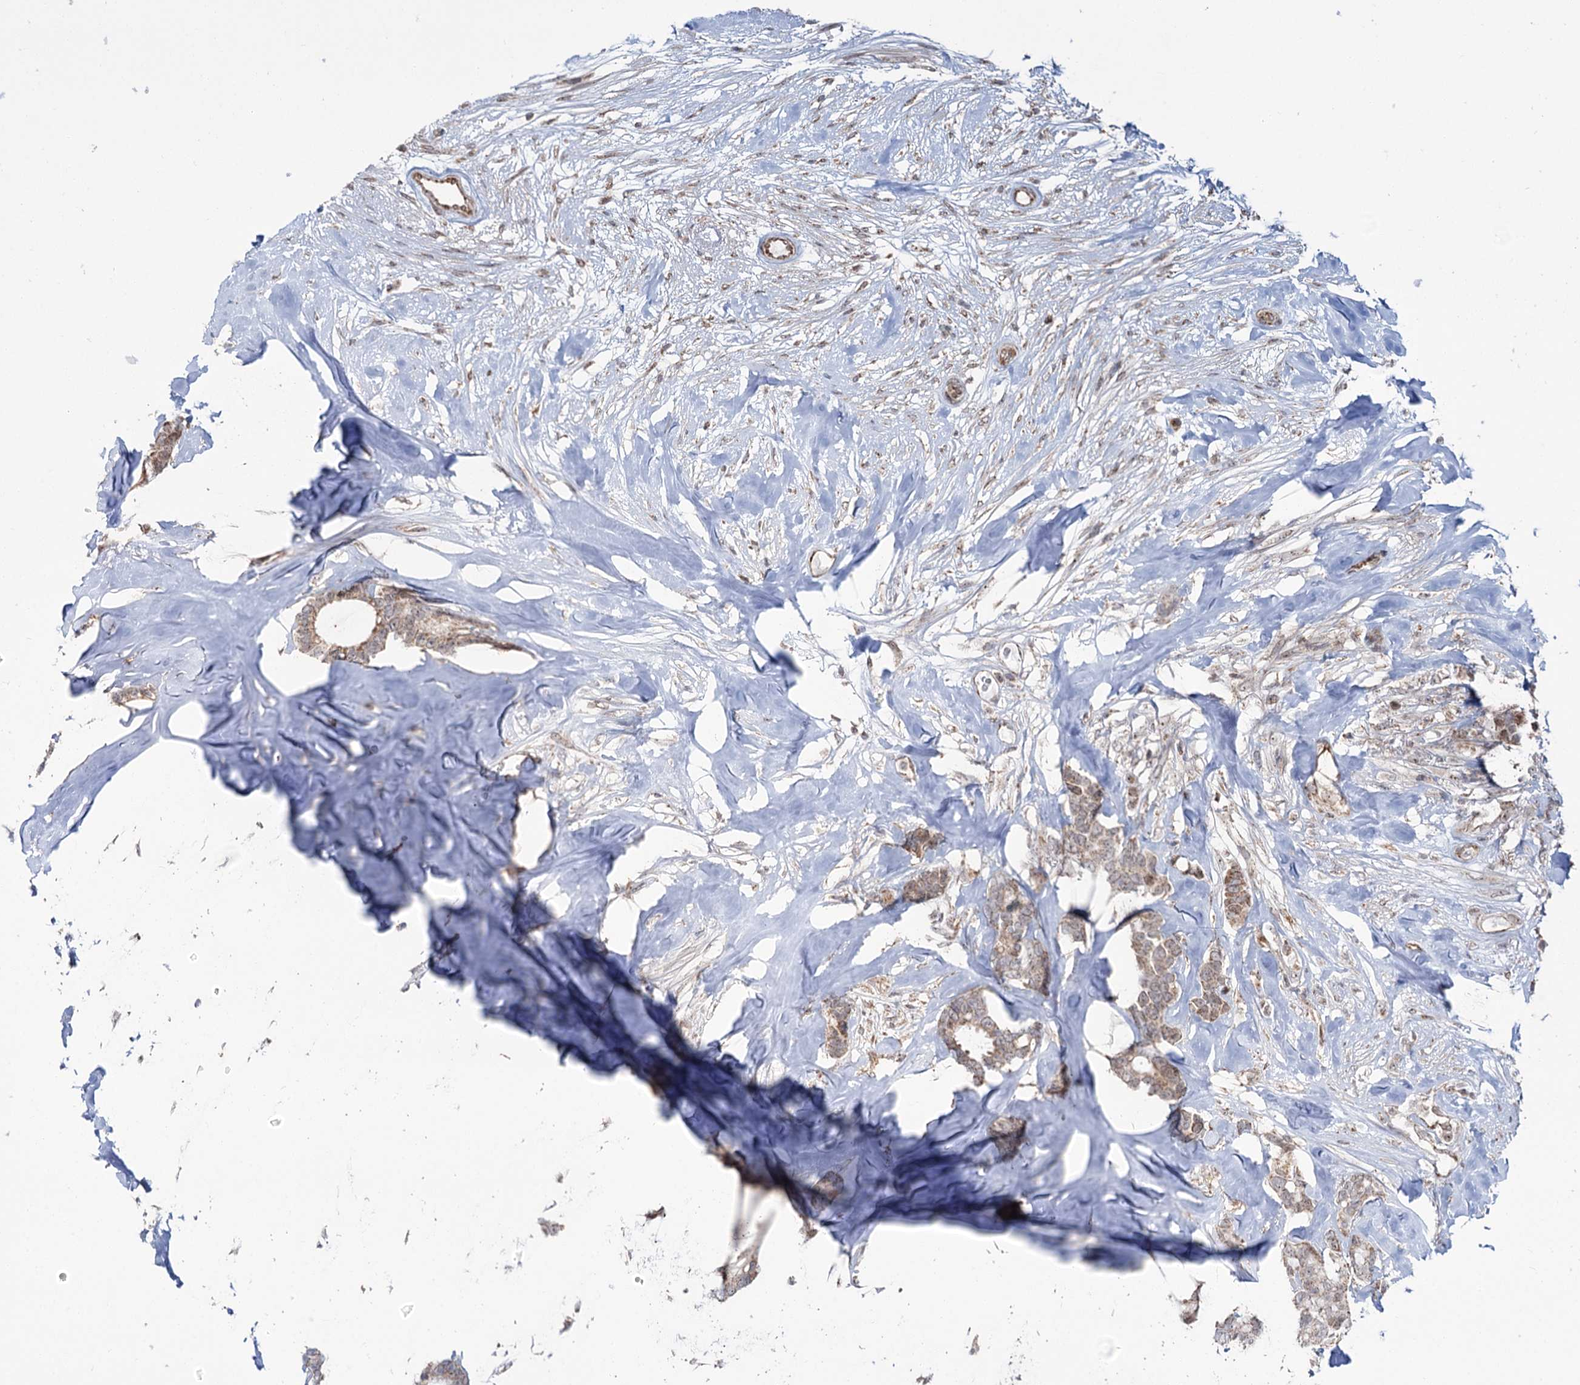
{"staining": {"intensity": "weak", "quantity": ">75%", "location": "cytoplasmic/membranous"}, "tissue": "breast cancer", "cell_type": "Tumor cells", "image_type": "cancer", "snomed": [{"axis": "morphology", "description": "Duct carcinoma"}, {"axis": "topography", "description": "Breast"}], "caption": "Invasive ductal carcinoma (breast) stained with a protein marker reveals weak staining in tumor cells.", "gene": "STEEP1", "patient": {"sex": "female", "age": 87}}